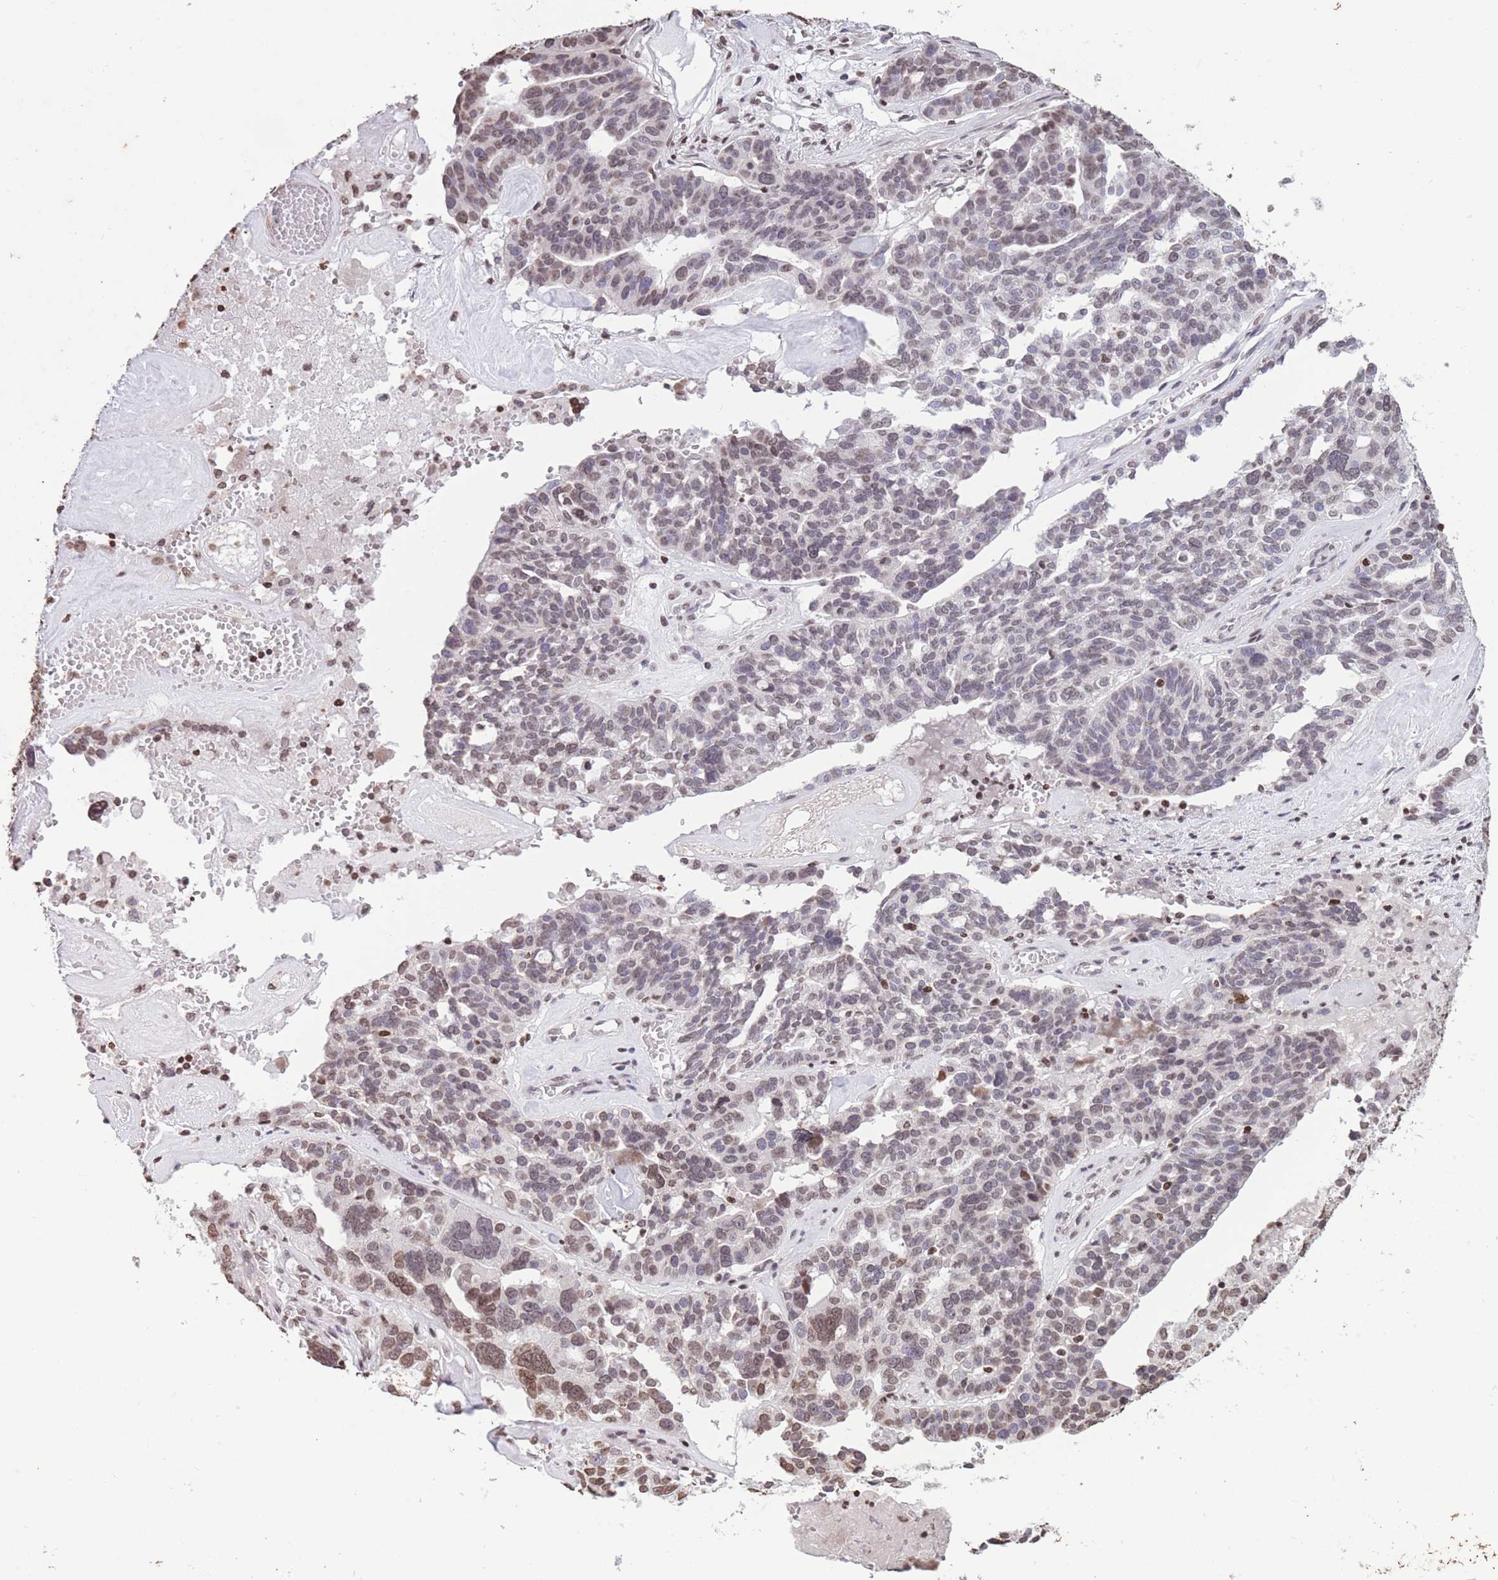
{"staining": {"intensity": "moderate", "quantity": "25%-75%", "location": "nuclear"}, "tissue": "ovarian cancer", "cell_type": "Tumor cells", "image_type": "cancer", "snomed": [{"axis": "morphology", "description": "Cystadenocarcinoma, serous, NOS"}, {"axis": "topography", "description": "Ovary"}], "caption": "Protein analysis of ovarian serous cystadenocarcinoma tissue displays moderate nuclear expression in about 25%-75% of tumor cells. (Brightfield microscopy of DAB IHC at high magnification).", "gene": "H2BC11", "patient": {"sex": "female", "age": 59}}